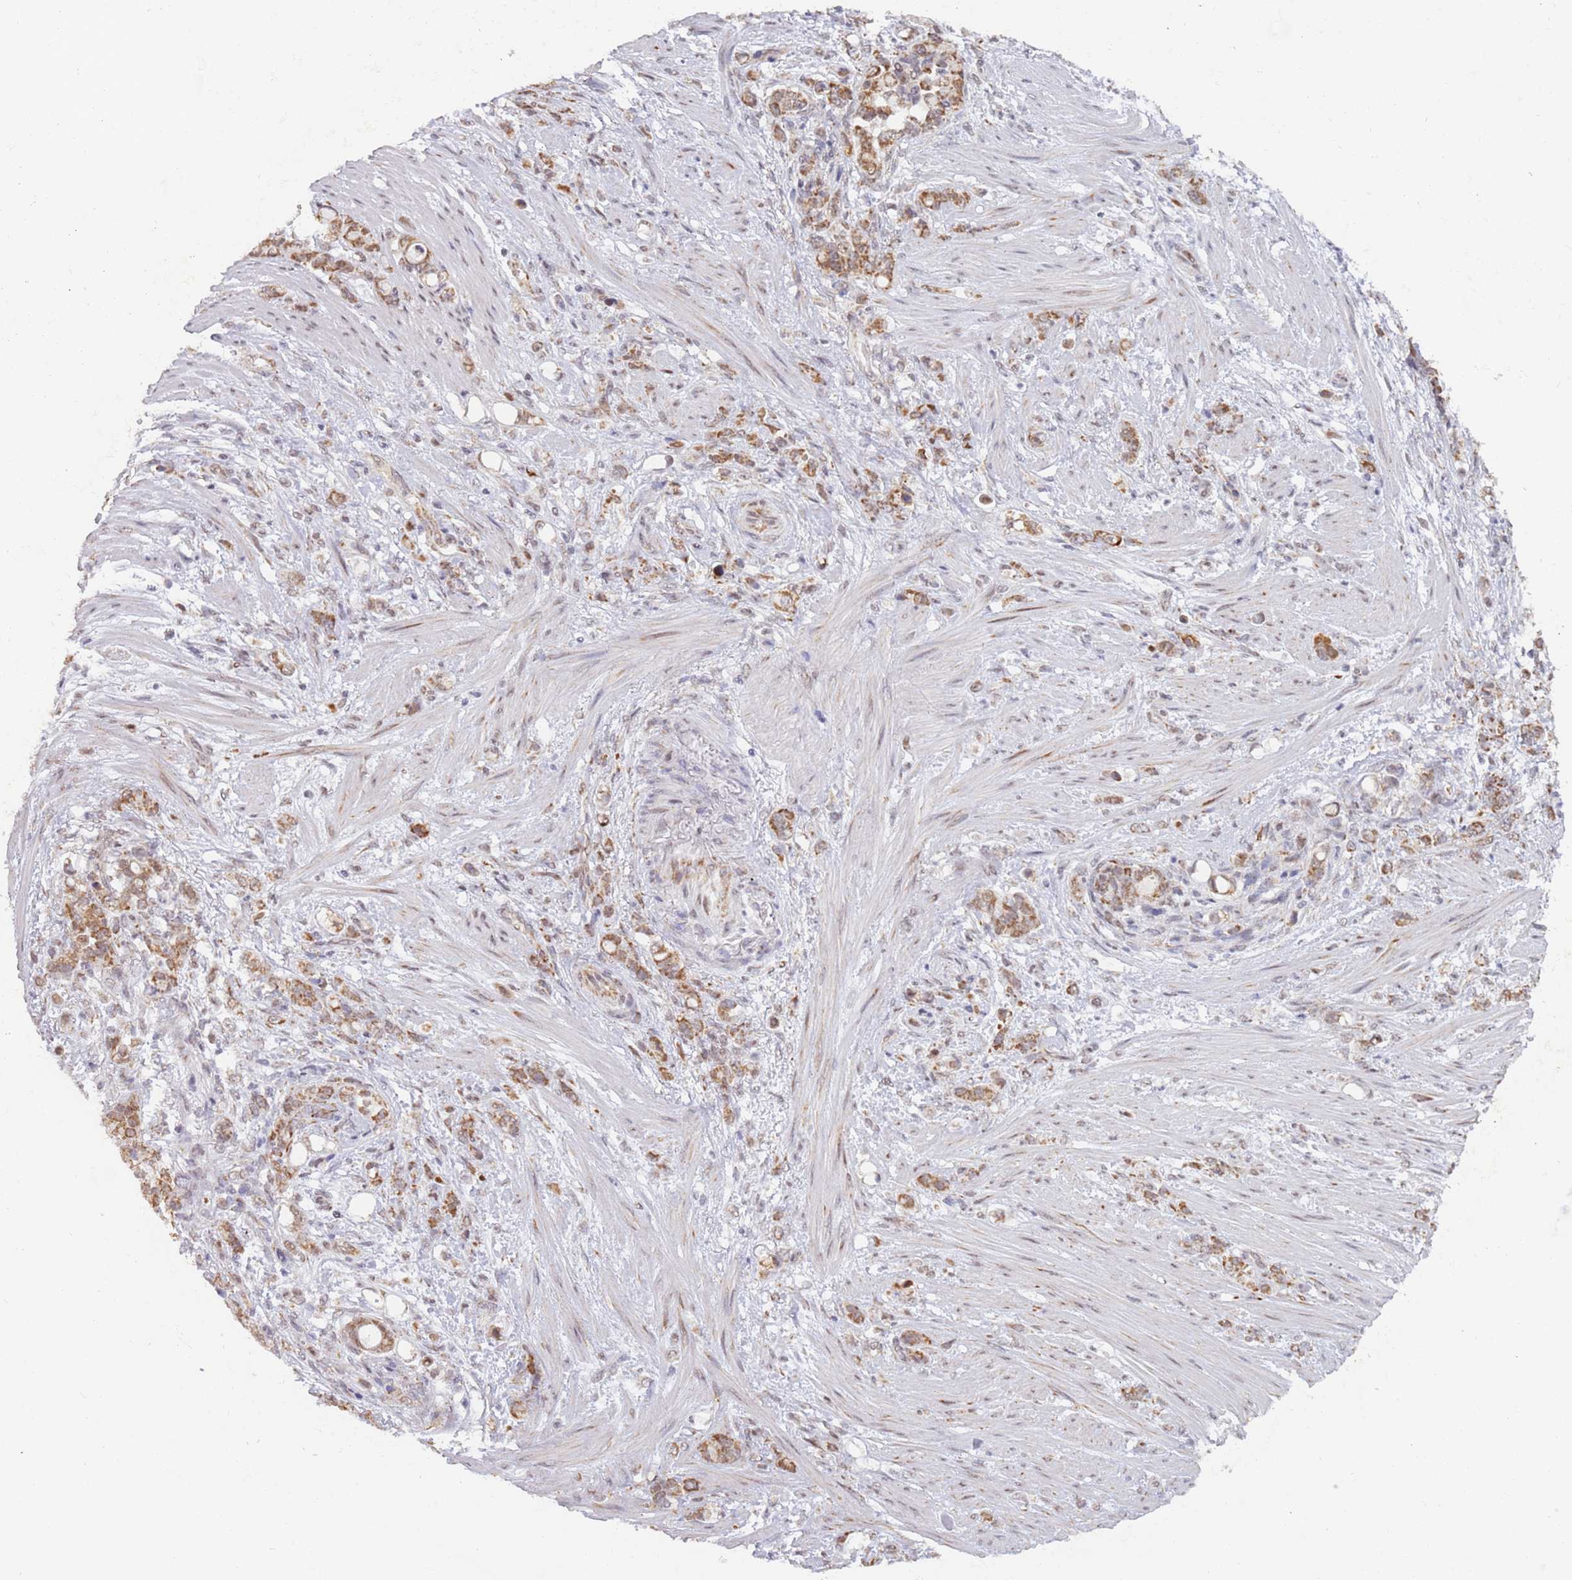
{"staining": {"intensity": "moderate", "quantity": ">75%", "location": "cytoplasmic/membranous"}, "tissue": "stomach cancer", "cell_type": "Tumor cells", "image_type": "cancer", "snomed": [{"axis": "morphology", "description": "Normal tissue, NOS"}, {"axis": "morphology", "description": "Adenocarcinoma, NOS"}, {"axis": "topography", "description": "Stomach"}], "caption": "High-power microscopy captured an immunohistochemistry (IHC) histopathology image of stomach adenocarcinoma, revealing moderate cytoplasmic/membranous positivity in about >75% of tumor cells. (Stains: DAB (3,3'-diaminobenzidine) in brown, nuclei in blue, Microscopy: brightfield microscopy at high magnification).", "gene": "TIMM13", "patient": {"sex": "female", "age": 79}}